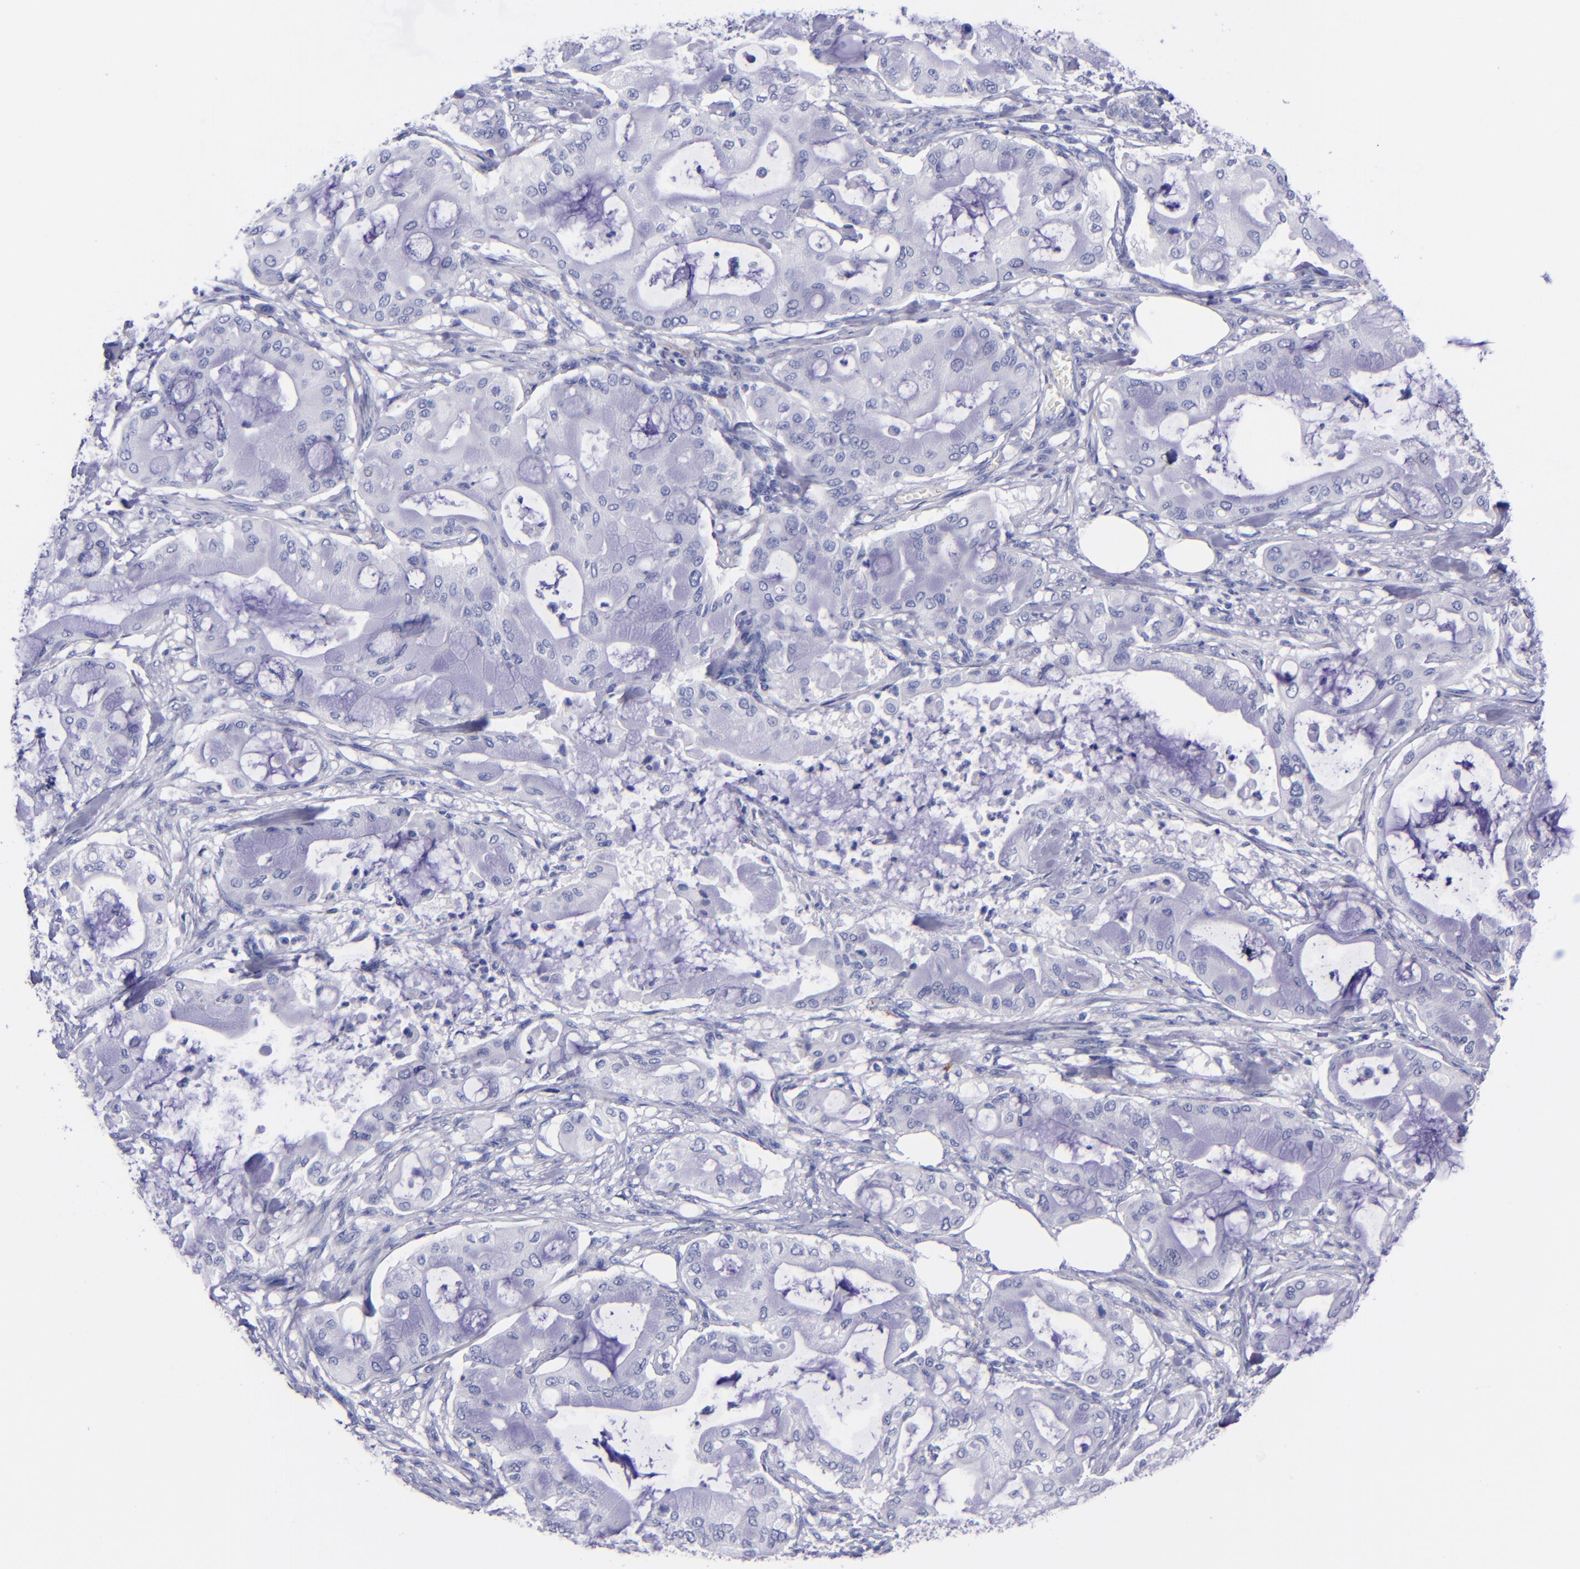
{"staining": {"intensity": "negative", "quantity": "none", "location": "none"}, "tissue": "pancreatic cancer", "cell_type": "Tumor cells", "image_type": "cancer", "snomed": [{"axis": "morphology", "description": "Adenocarcinoma, NOS"}, {"axis": "morphology", "description": "Adenocarcinoma, metastatic, NOS"}, {"axis": "topography", "description": "Lymph node"}, {"axis": "topography", "description": "Pancreas"}, {"axis": "topography", "description": "Duodenum"}], "caption": "Pancreatic adenocarcinoma was stained to show a protein in brown. There is no significant positivity in tumor cells. (DAB immunohistochemistry (IHC) with hematoxylin counter stain).", "gene": "SV2A", "patient": {"sex": "female", "age": 64}}